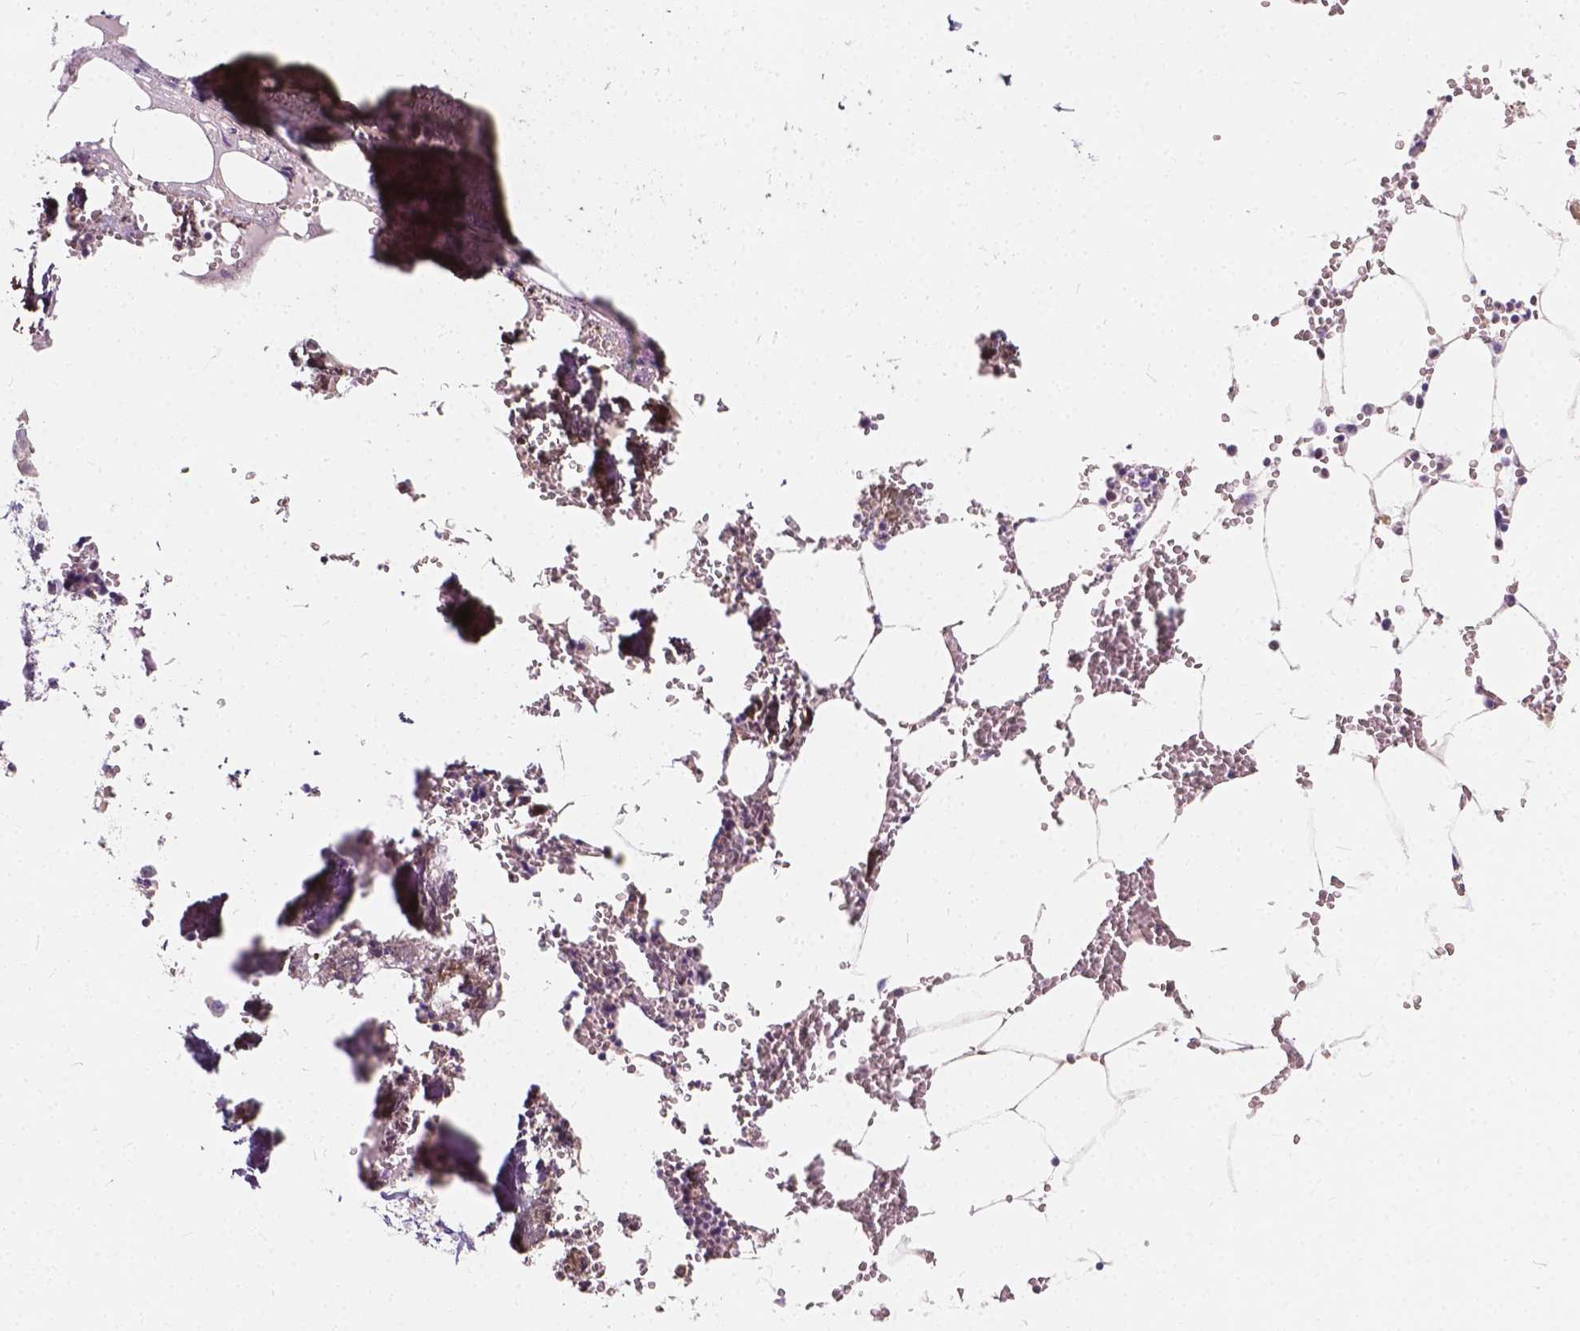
{"staining": {"intensity": "moderate", "quantity": "<25%", "location": "cytoplasmic/membranous"}, "tissue": "bone marrow", "cell_type": "Hematopoietic cells", "image_type": "normal", "snomed": [{"axis": "morphology", "description": "Normal tissue, NOS"}, {"axis": "topography", "description": "Bone marrow"}], "caption": "Immunohistochemistry histopathology image of normal human bone marrow stained for a protein (brown), which demonstrates low levels of moderate cytoplasmic/membranous expression in approximately <25% of hematopoietic cells.", "gene": "KIAA0513", "patient": {"sex": "male", "age": 54}}